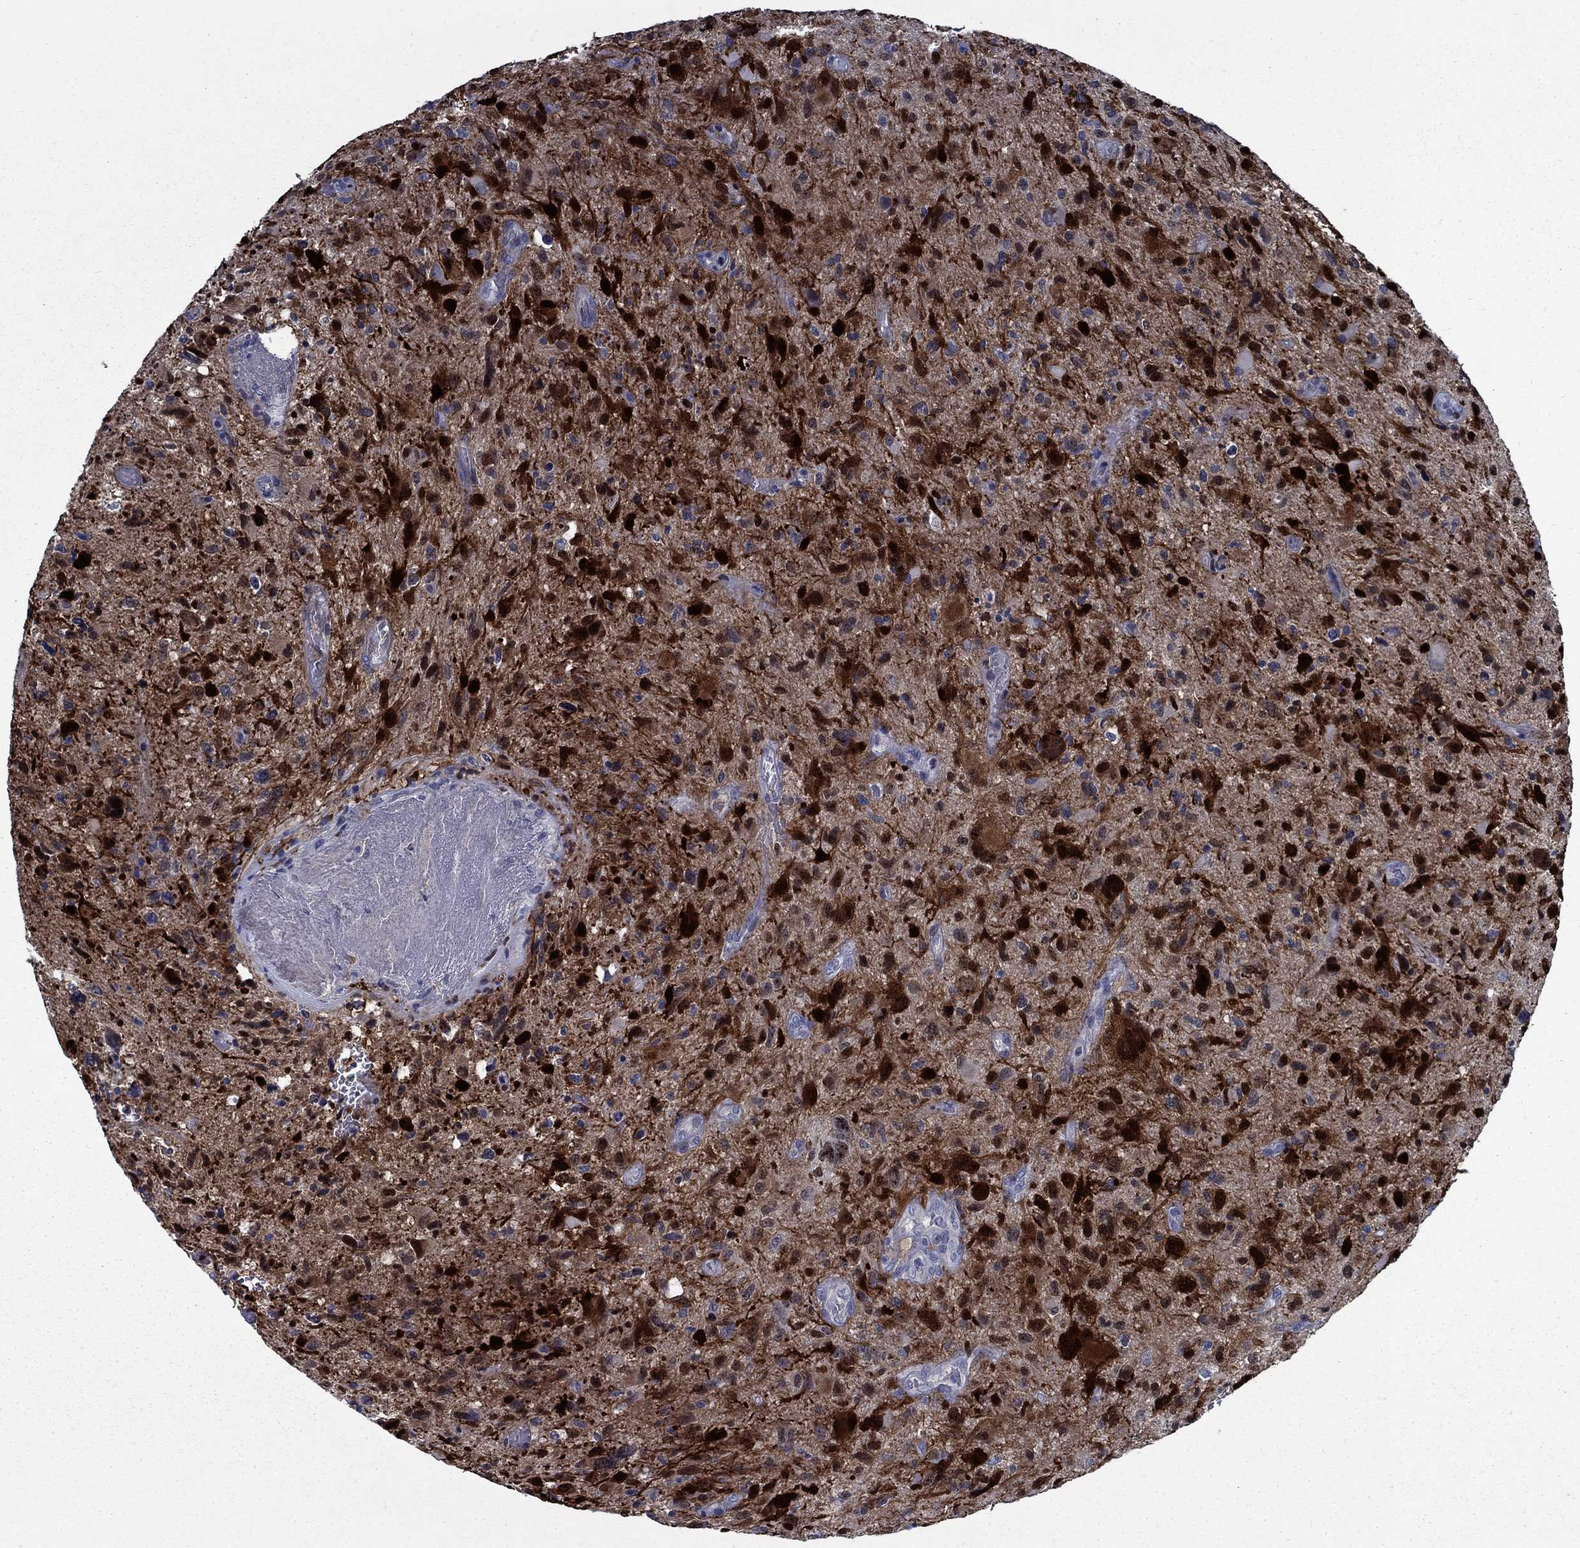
{"staining": {"intensity": "strong", "quantity": ">75%", "location": "cytoplasmic/membranous"}, "tissue": "glioma", "cell_type": "Tumor cells", "image_type": "cancer", "snomed": [{"axis": "morphology", "description": "Glioma, malignant, NOS"}, {"axis": "morphology", "description": "Glioma, malignant, High grade"}, {"axis": "topography", "description": "Brain"}], "caption": "A histopathology image showing strong cytoplasmic/membranous expression in about >75% of tumor cells in glioma (malignant), as visualized by brown immunohistochemical staining.", "gene": "PNMA8A", "patient": {"sex": "female", "age": 71}}